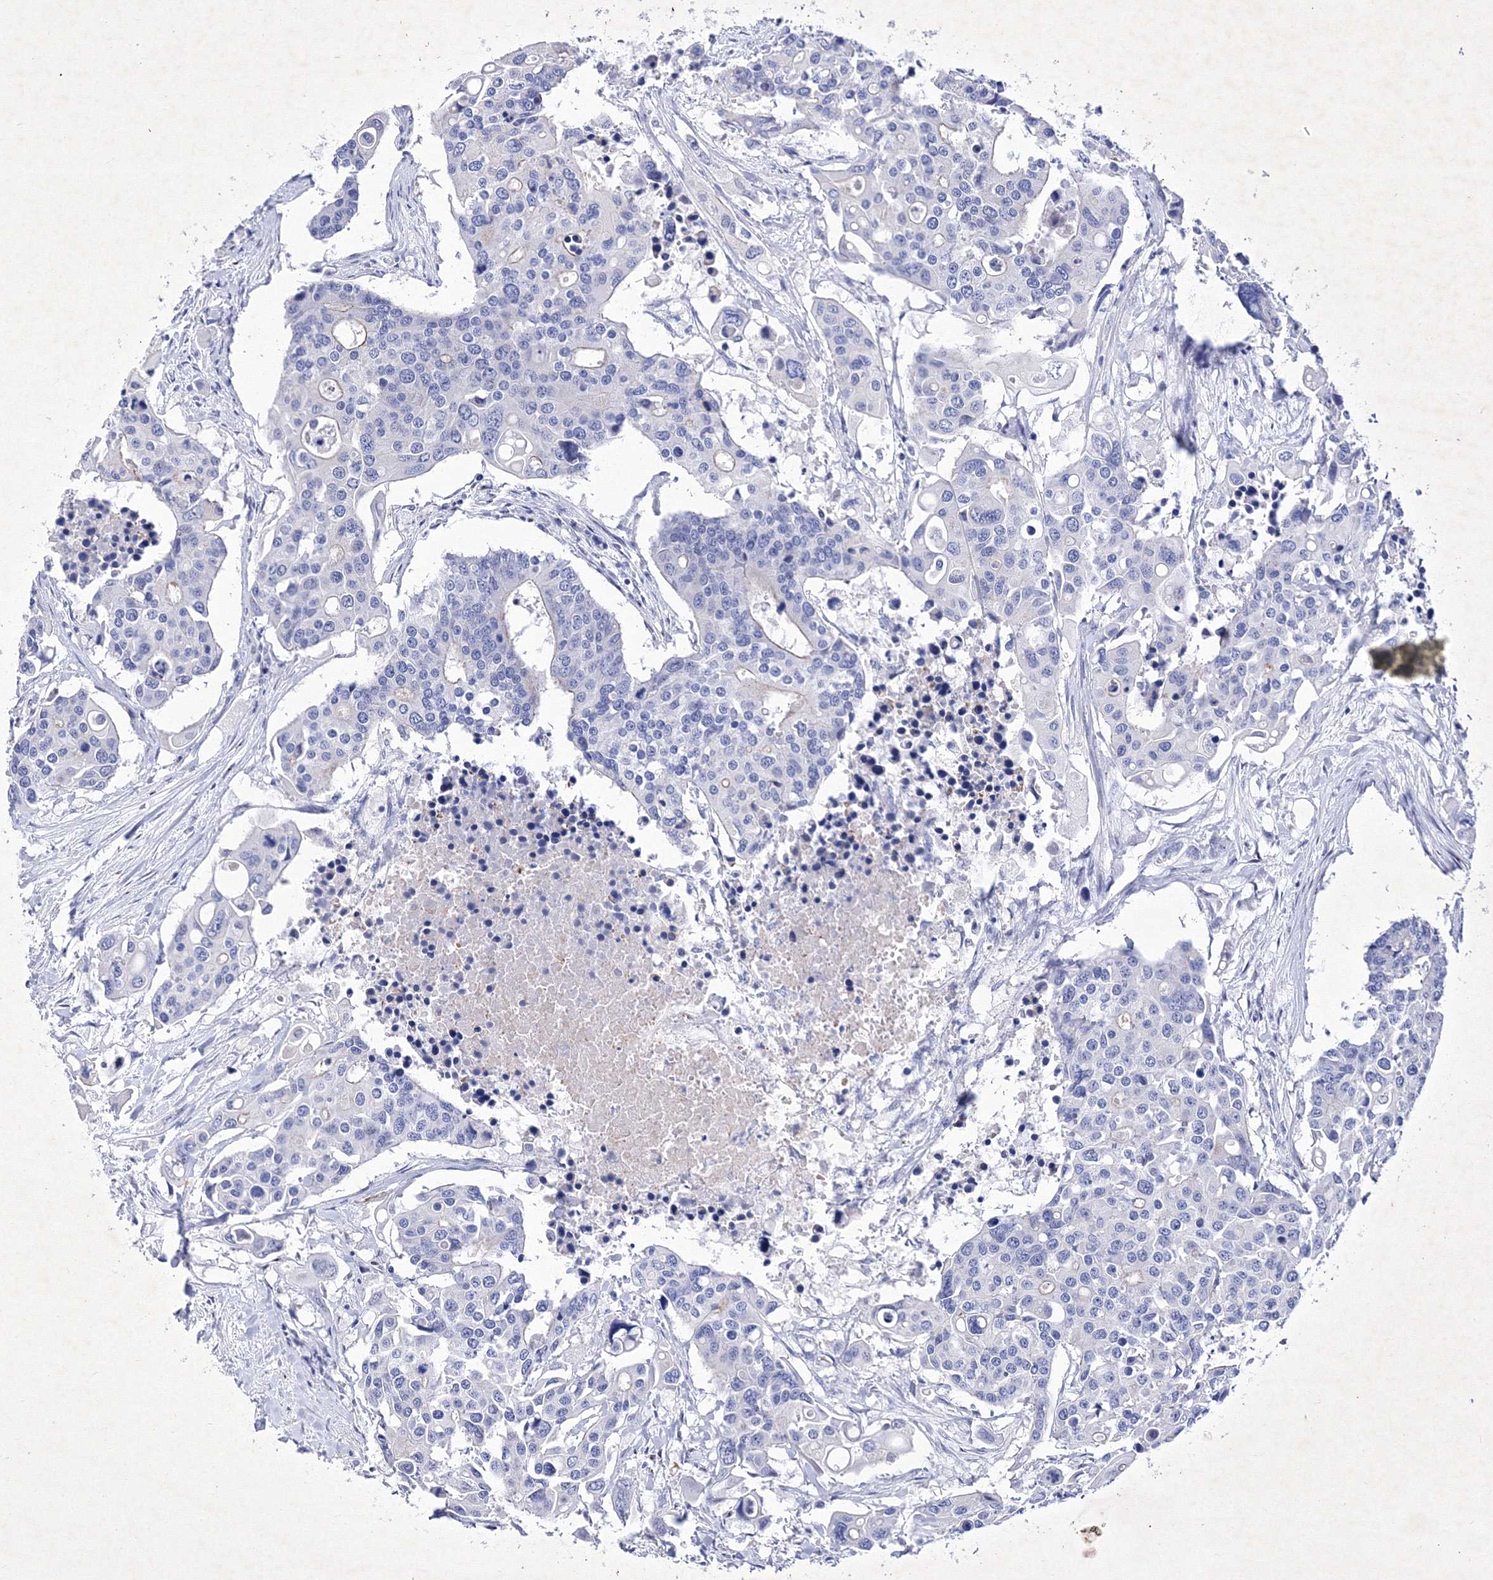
{"staining": {"intensity": "negative", "quantity": "none", "location": "none"}, "tissue": "colorectal cancer", "cell_type": "Tumor cells", "image_type": "cancer", "snomed": [{"axis": "morphology", "description": "Adenocarcinoma, NOS"}, {"axis": "topography", "description": "Colon"}], "caption": "Colorectal adenocarcinoma was stained to show a protein in brown. There is no significant staining in tumor cells.", "gene": "GPN1", "patient": {"sex": "male", "age": 77}}